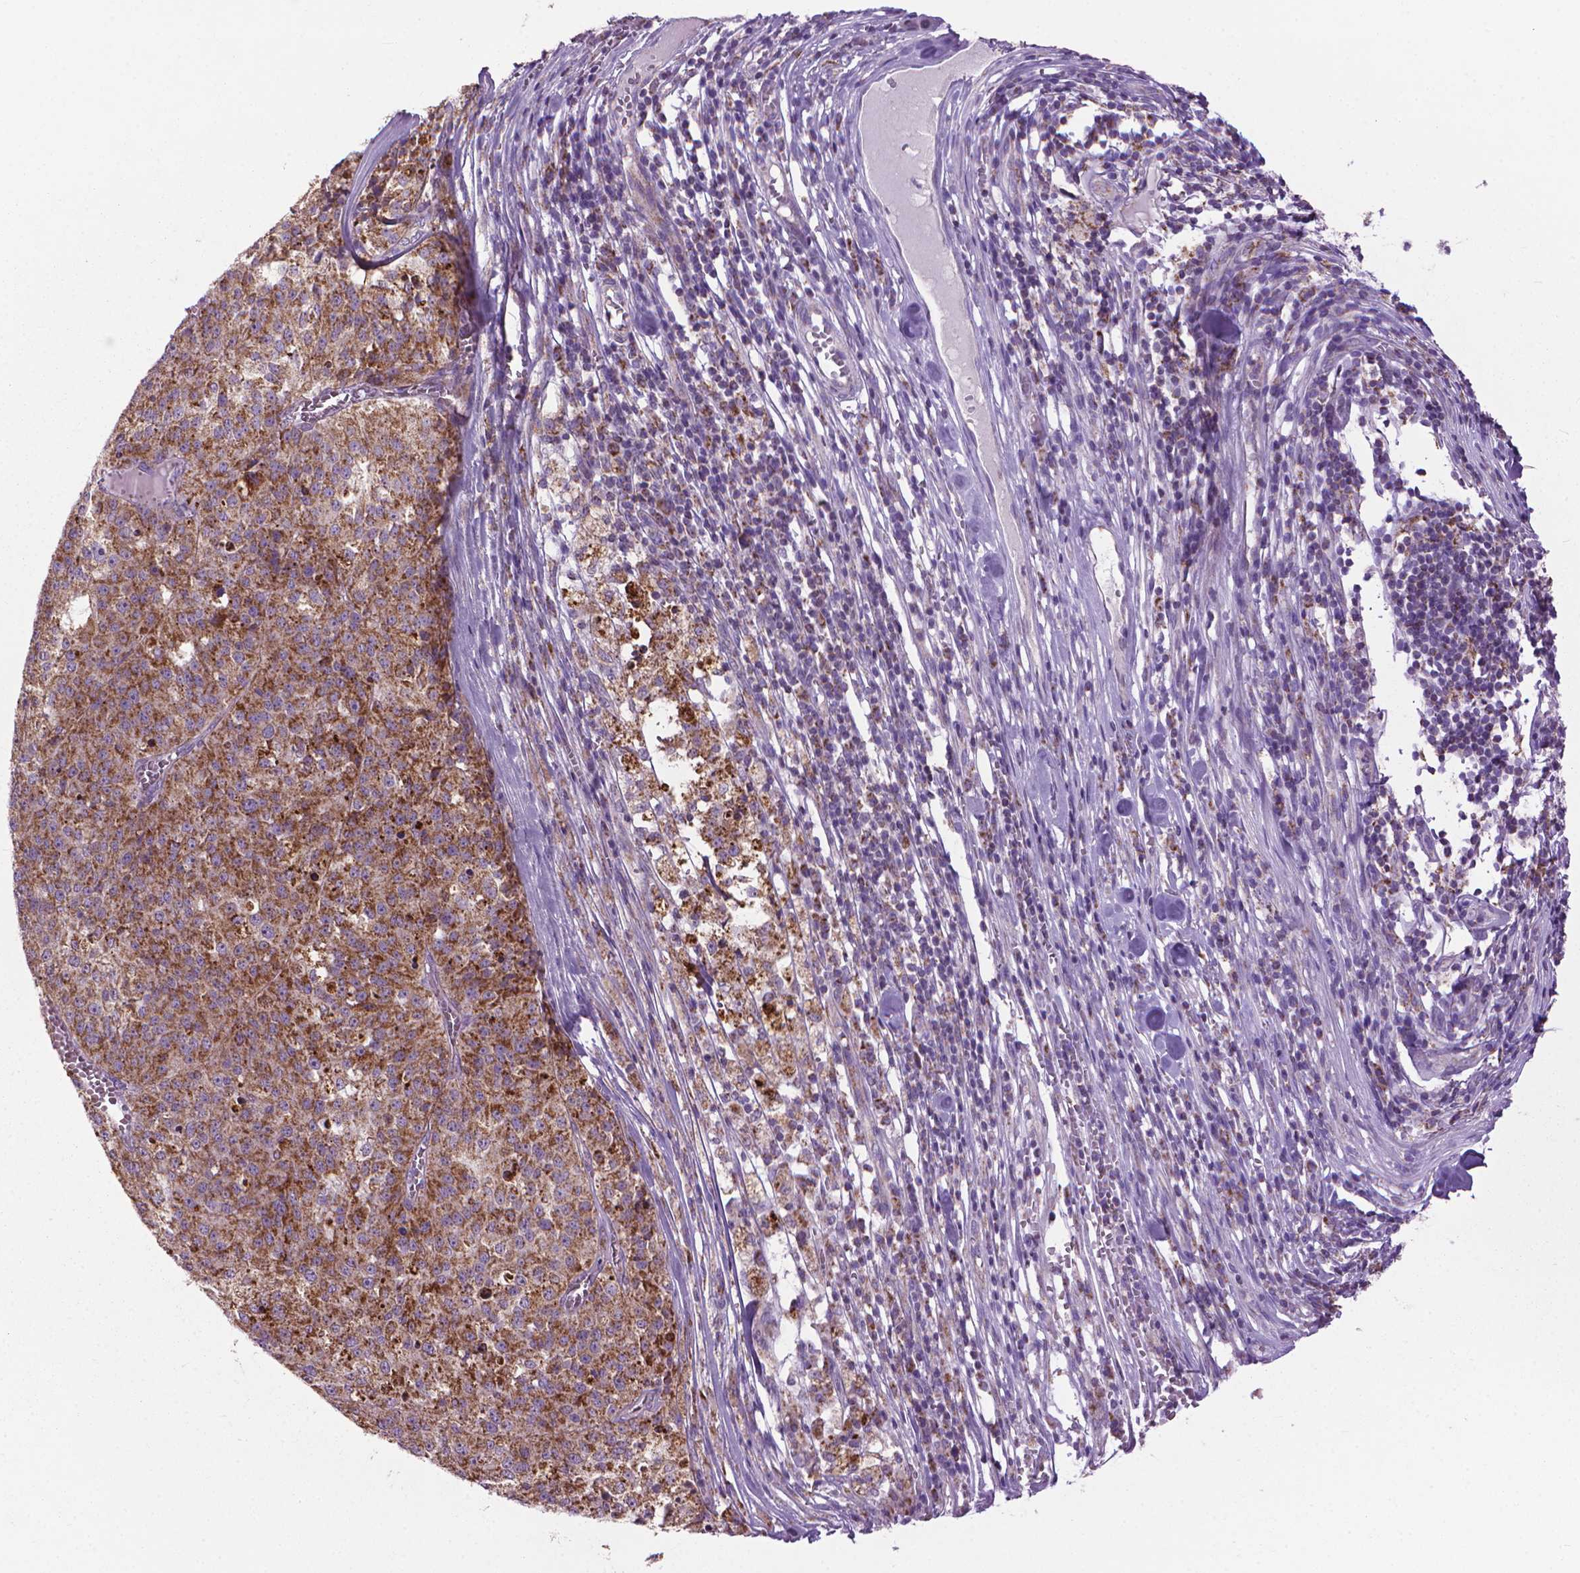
{"staining": {"intensity": "strong", "quantity": ">75%", "location": "cytoplasmic/membranous"}, "tissue": "melanoma", "cell_type": "Tumor cells", "image_type": "cancer", "snomed": [{"axis": "morphology", "description": "Malignant melanoma, Metastatic site"}, {"axis": "topography", "description": "Lymph node"}], "caption": "DAB (3,3'-diaminobenzidine) immunohistochemical staining of melanoma exhibits strong cytoplasmic/membranous protein expression in about >75% of tumor cells.", "gene": "VDAC1", "patient": {"sex": "female", "age": 64}}